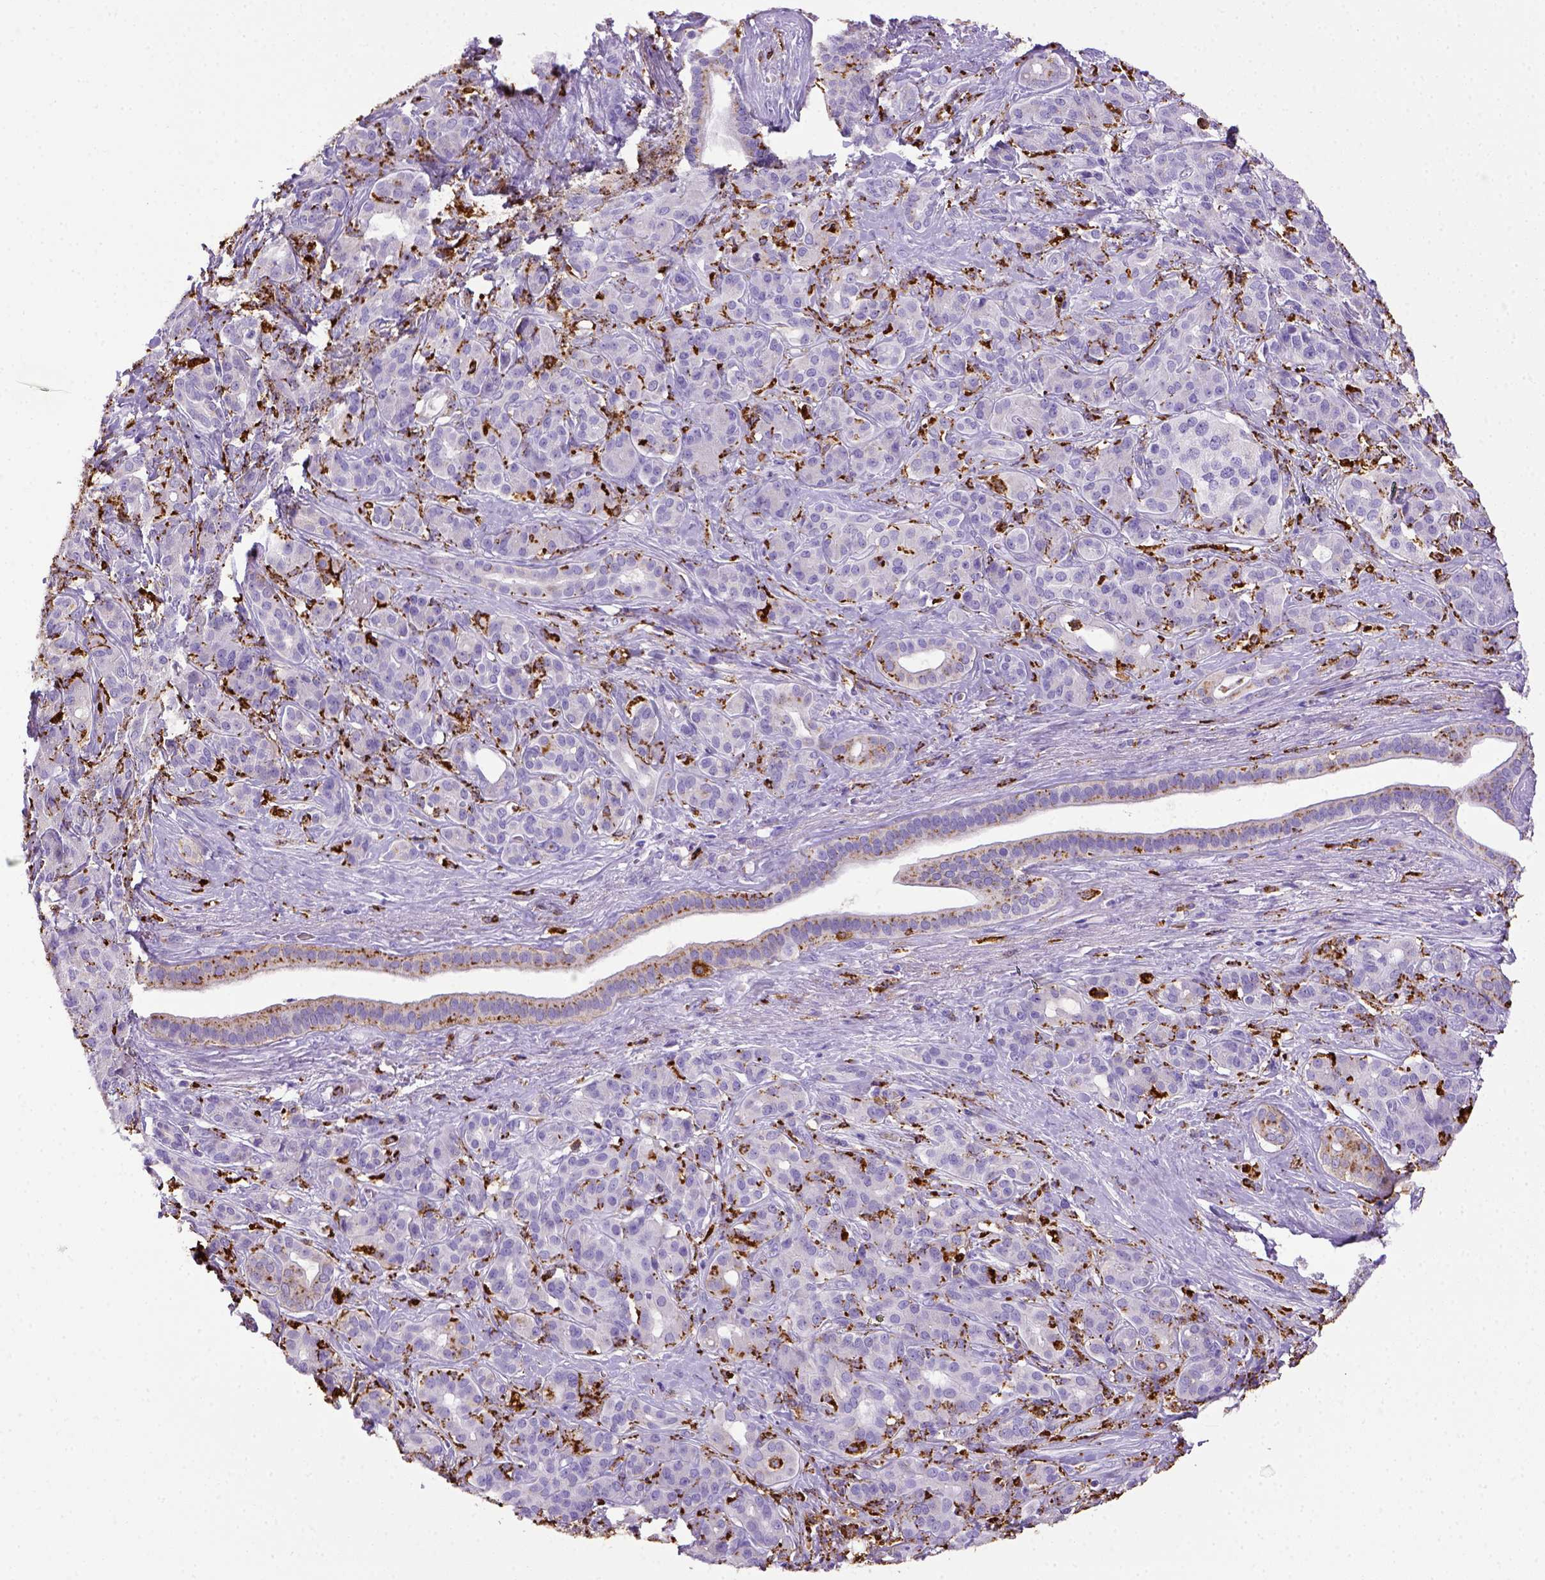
{"staining": {"intensity": "negative", "quantity": "none", "location": "none"}, "tissue": "pancreatic cancer", "cell_type": "Tumor cells", "image_type": "cancer", "snomed": [{"axis": "morphology", "description": "Normal tissue, NOS"}, {"axis": "morphology", "description": "Inflammation, NOS"}, {"axis": "morphology", "description": "Adenocarcinoma, NOS"}, {"axis": "topography", "description": "Pancreas"}], "caption": "IHC micrograph of neoplastic tissue: human pancreatic cancer (adenocarcinoma) stained with DAB (3,3'-diaminobenzidine) exhibits no significant protein positivity in tumor cells. (IHC, brightfield microscopy, high magnification).", "gene": "CD68", "patient": {"sex": "male", "age": 57}}